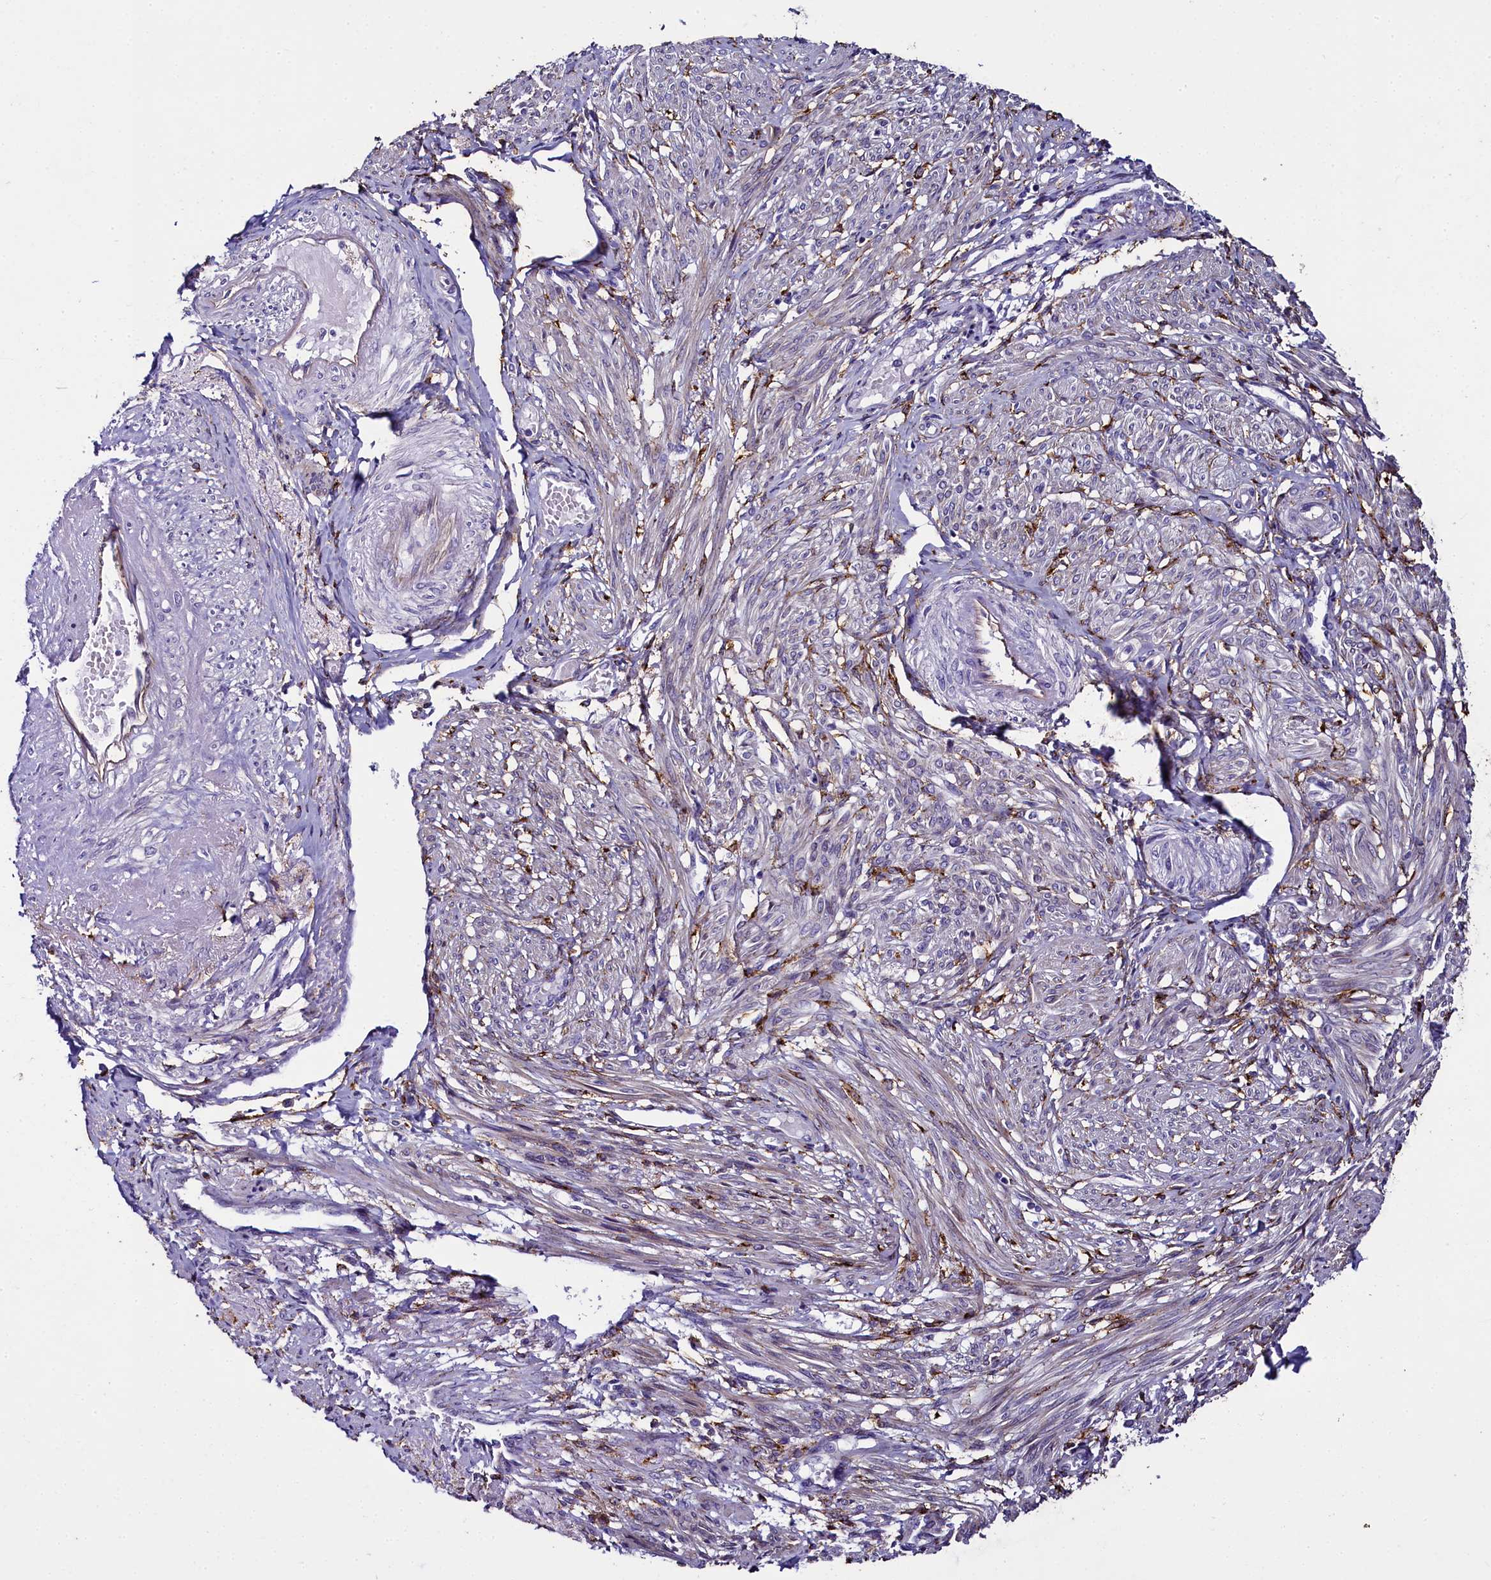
{"staining": {"intensity": "negative", "quantity": "none", "location": "none"}, "tissue": "smooth muscle", "cell_type": "Smooth muscle cells", "image_type": "normal", "snomed": [{"axis": "morphology", "description": "Normal tissue, NOS"}, {"axis": "topography", "description": "Smooth muscle"}], "caption": "The micrograph displays no staining of smooth muscle cells in unremarkable smooth muscle.", "gene": "MRC2", "patient": {"sex": "female", "age": 39}}